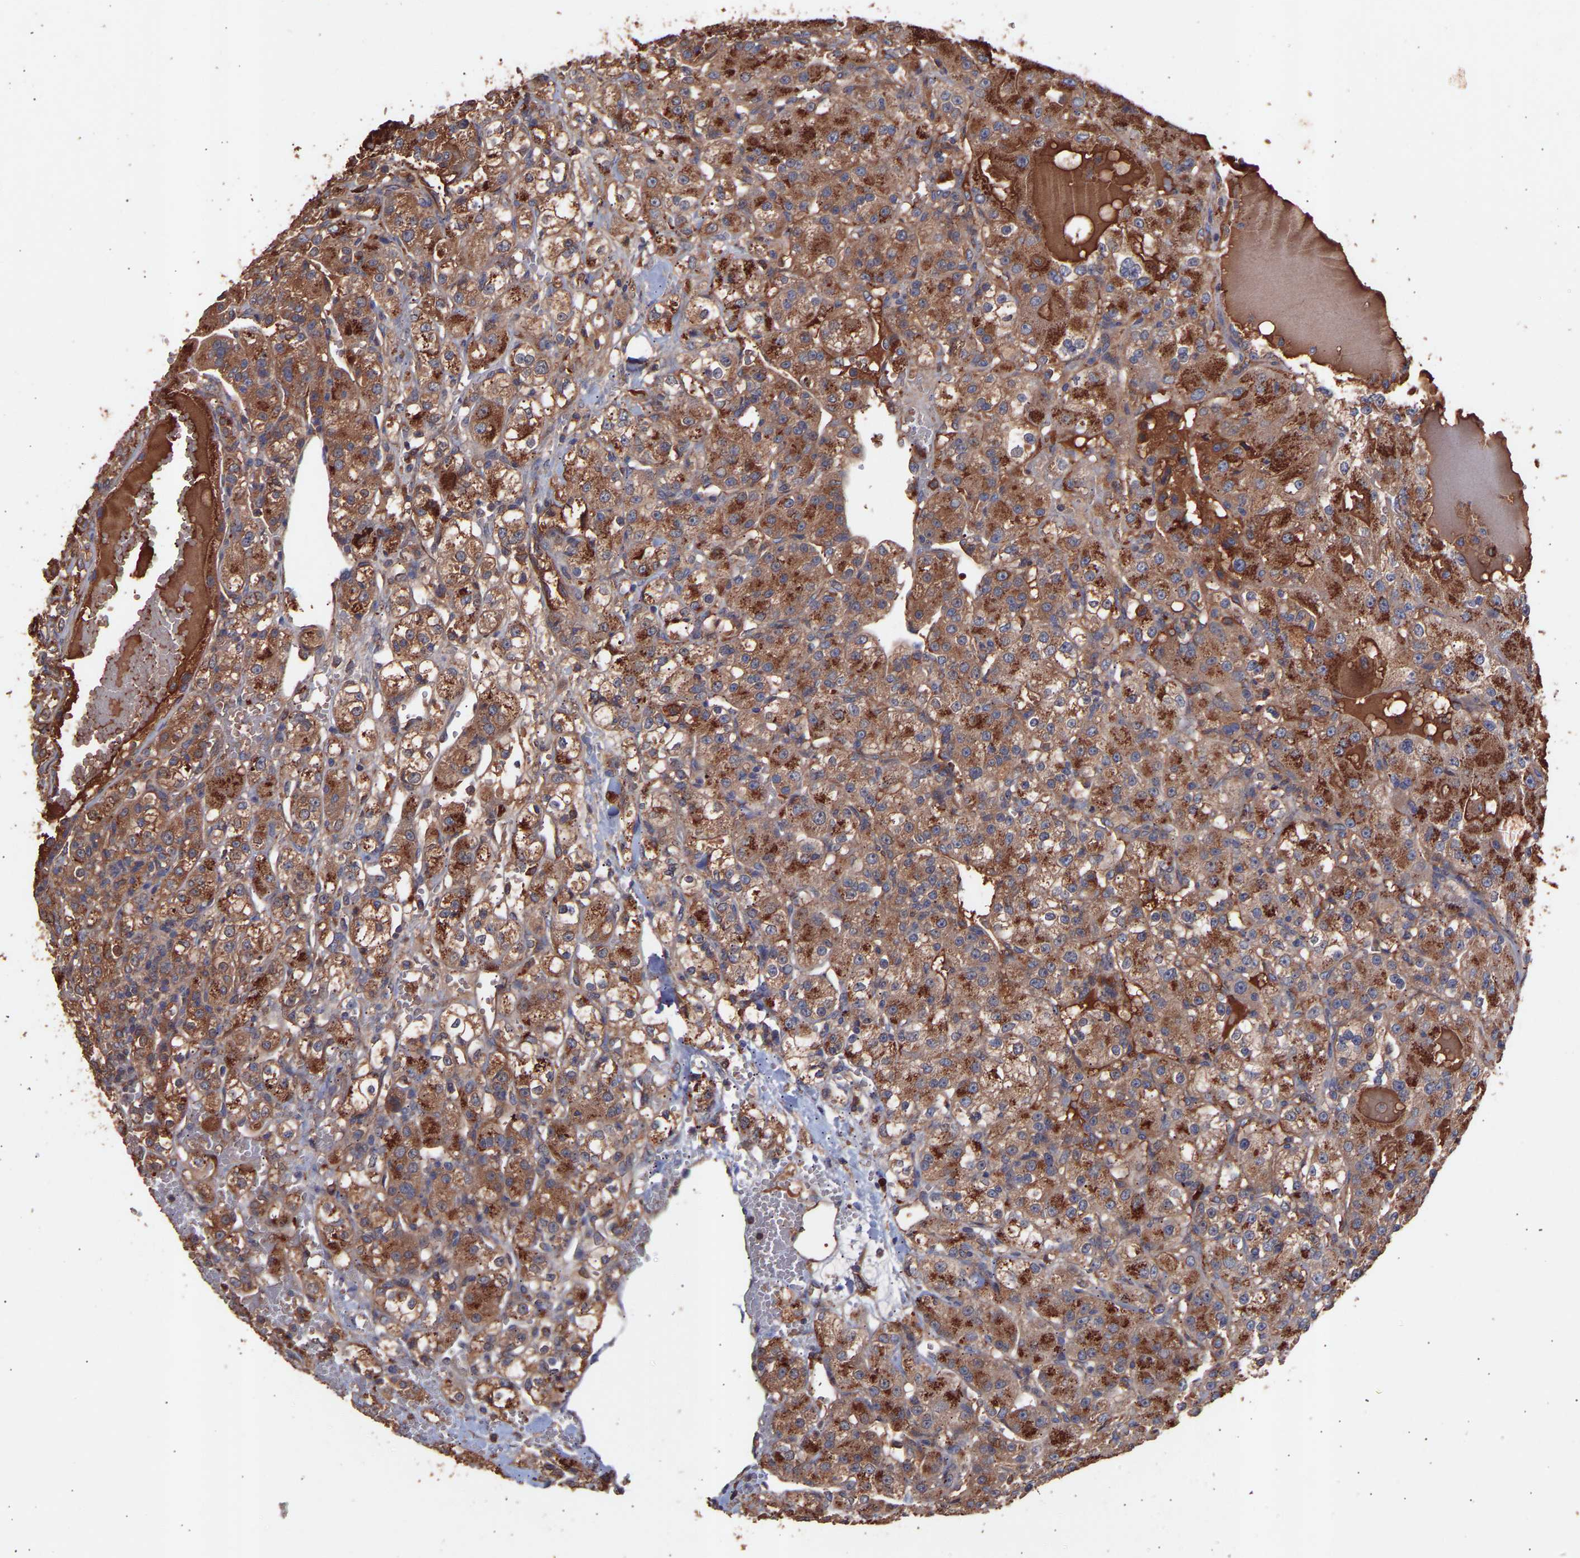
{"staining": {"intensity": "moderate", "quantity": ">75%", "location": "cytoplasmic/membranous"}, "tissue": "renal cancer", "cell_type": "Tumor cells", "image_type": "cancer", "snomed": [{"axis": "morphology", "description": "Normal tissue, NOS"}, {"axis": "morphology", "description": "Adenocarcinoma, NOS"}, {"axis": "topography", "description": "Kidney"}], "caption": "Tumor cells reveal medium levels of moderate cytoplasmic/membranous positivity in approximately >75% of cells in adenocarcinoma (renal). The protein of interest is shown in brown color, while the nuclei are stained blue.", "gene": "TMEM268", "patient": {"sex": "male", "age": 61}}